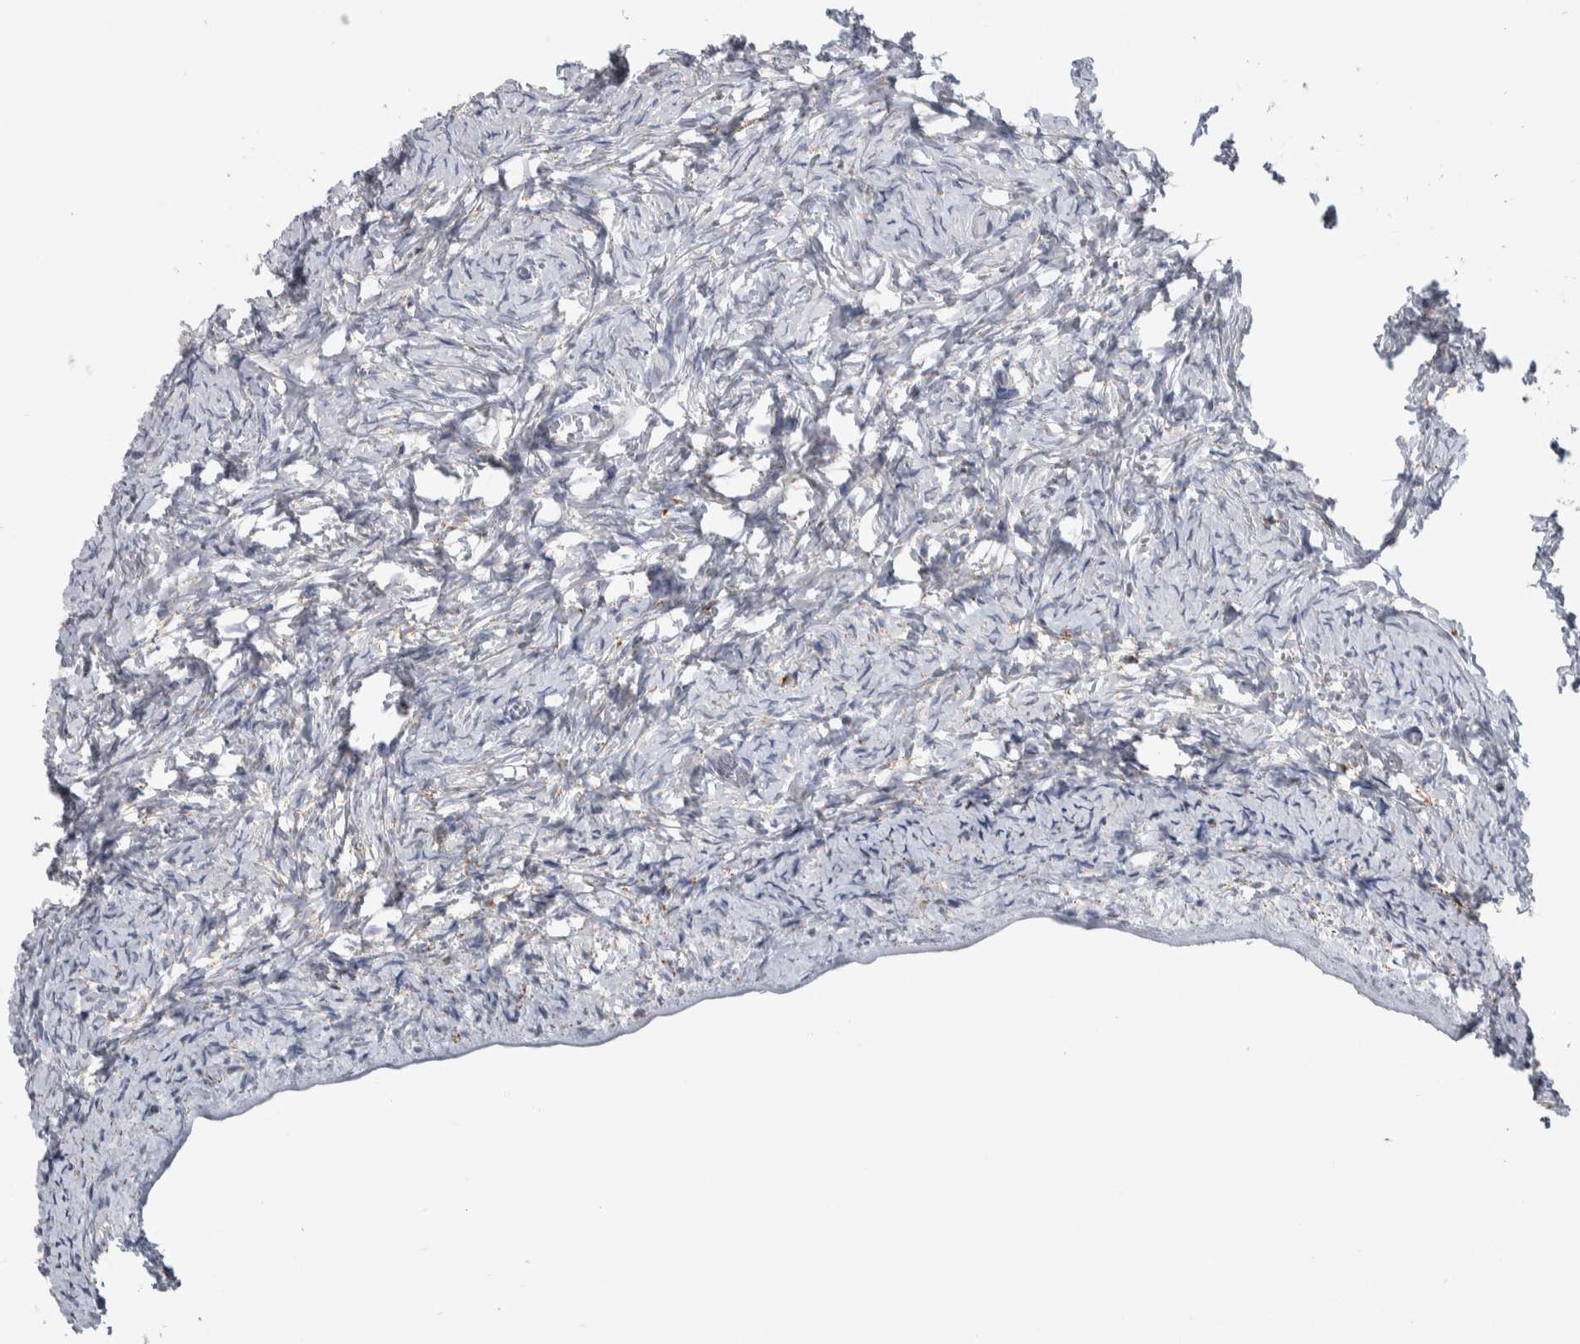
{"staining": {"intensity": "negative", "quantity": "none", "location": "none"}, "tissue": "ovary", "cell_type": "Ovarian stroma cells", "image_type": "normal", "snomed": [{"axis": "morphology", "description": "Normal tissue, NOS"}, {"axis": "topography", "description": "Ovary"}], "caption": "A high-resolution image shows immunohistochemistry (IHC) staining of unremarkable ovary, which displays no significant expression in ovarian stroma cells. (Brightfield microscopy of DAB (3,3'-diaminobenzidine) immunohistochemistry at high magnification).", "gene": "ETFA", "patient": {"sex": "female", "age": 27}}